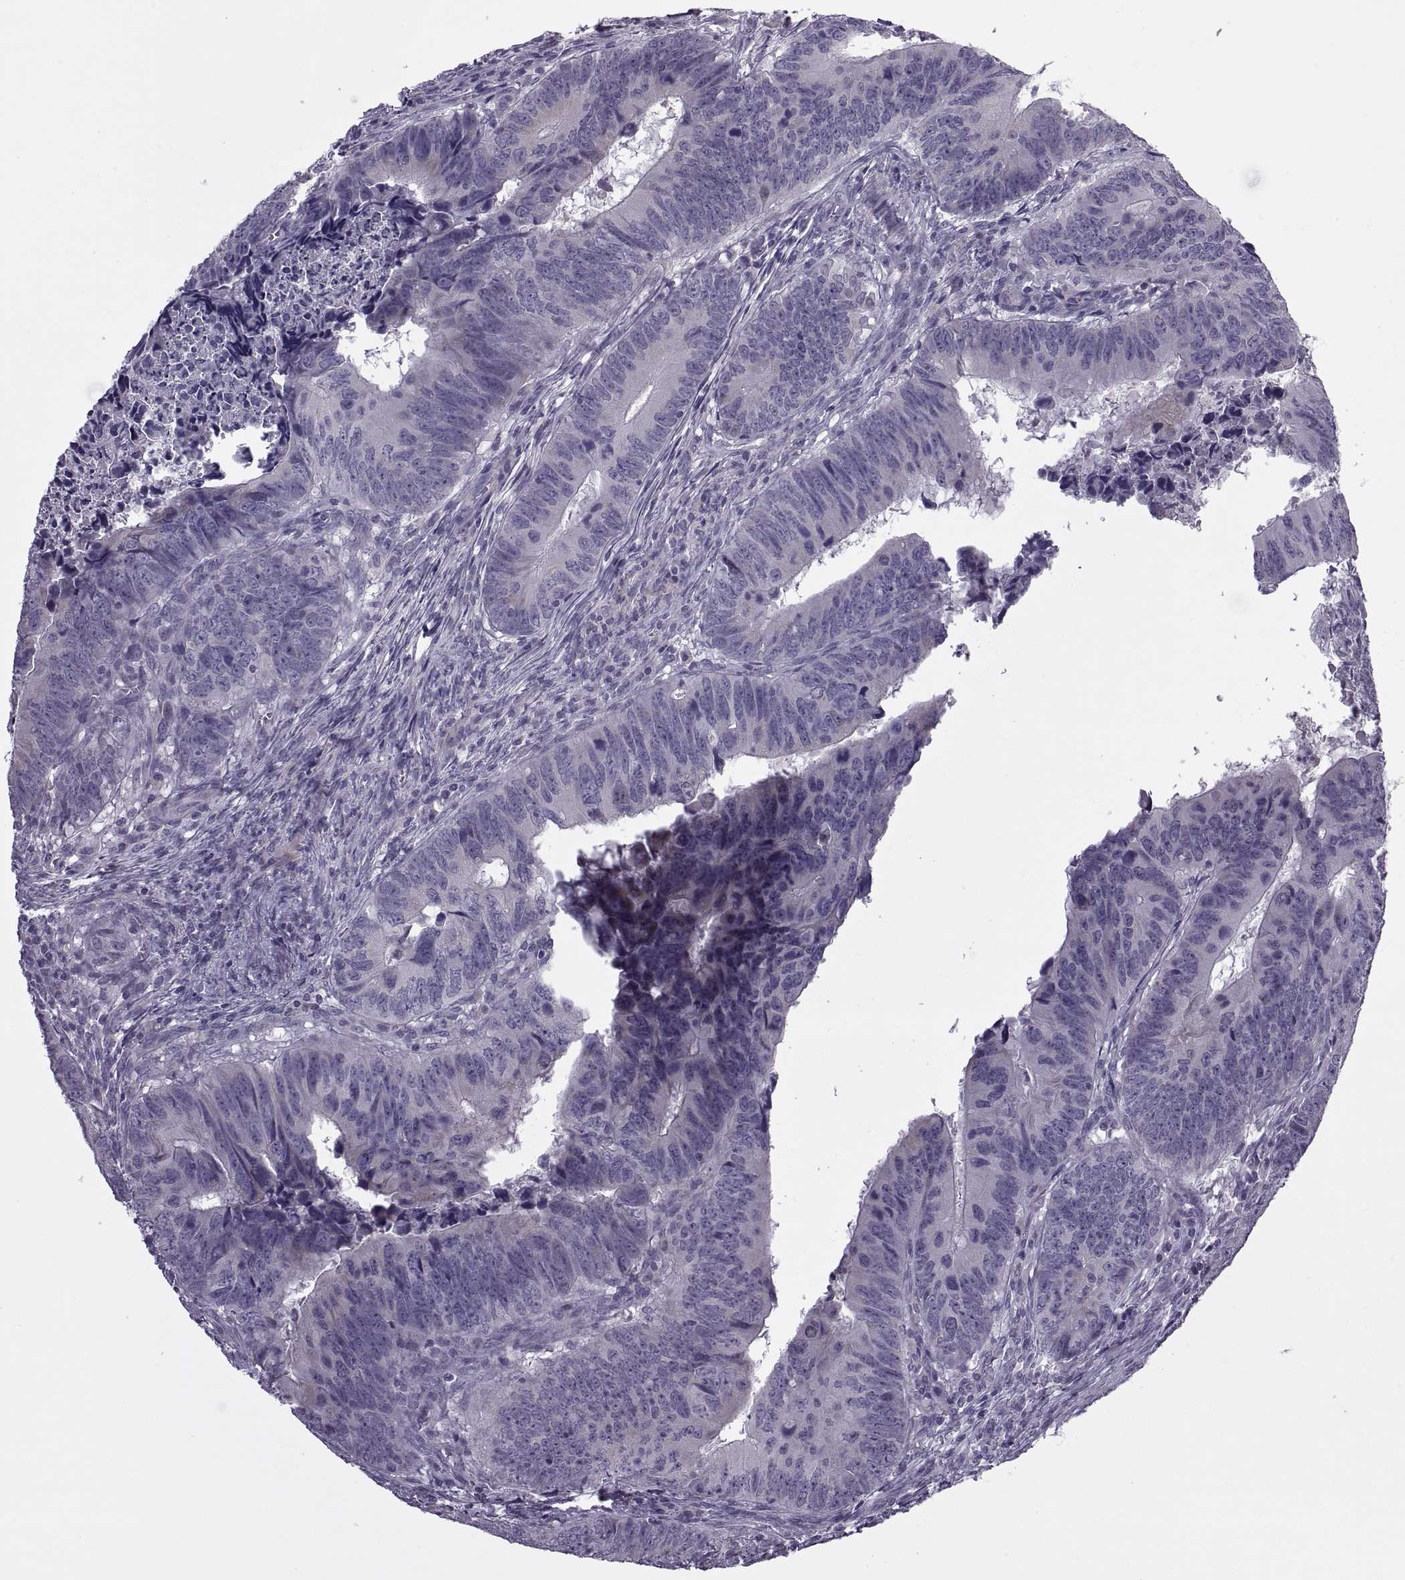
{"staining": {"intensity": "negative", "quantity": "none", "location": "none"}, "tissue": "colorectal cancer", "cell_type": "Tumor cells", "image_type": "cancer", "snomed": [{"axis": "morphology", "description": "Adenocarcinoma, NOS"}, {"axis": "topography", "description": "Colon"}], "caption": "High magnification brightfield microscopy of colorectal cancer (adenocarcinoma) stained with DAB (brown) and counterstained with hematoxylin (blue): tumor cells show no significant positivity.", "gene": "RIPK4", "patient": {"sex": "female", "age": 82}}